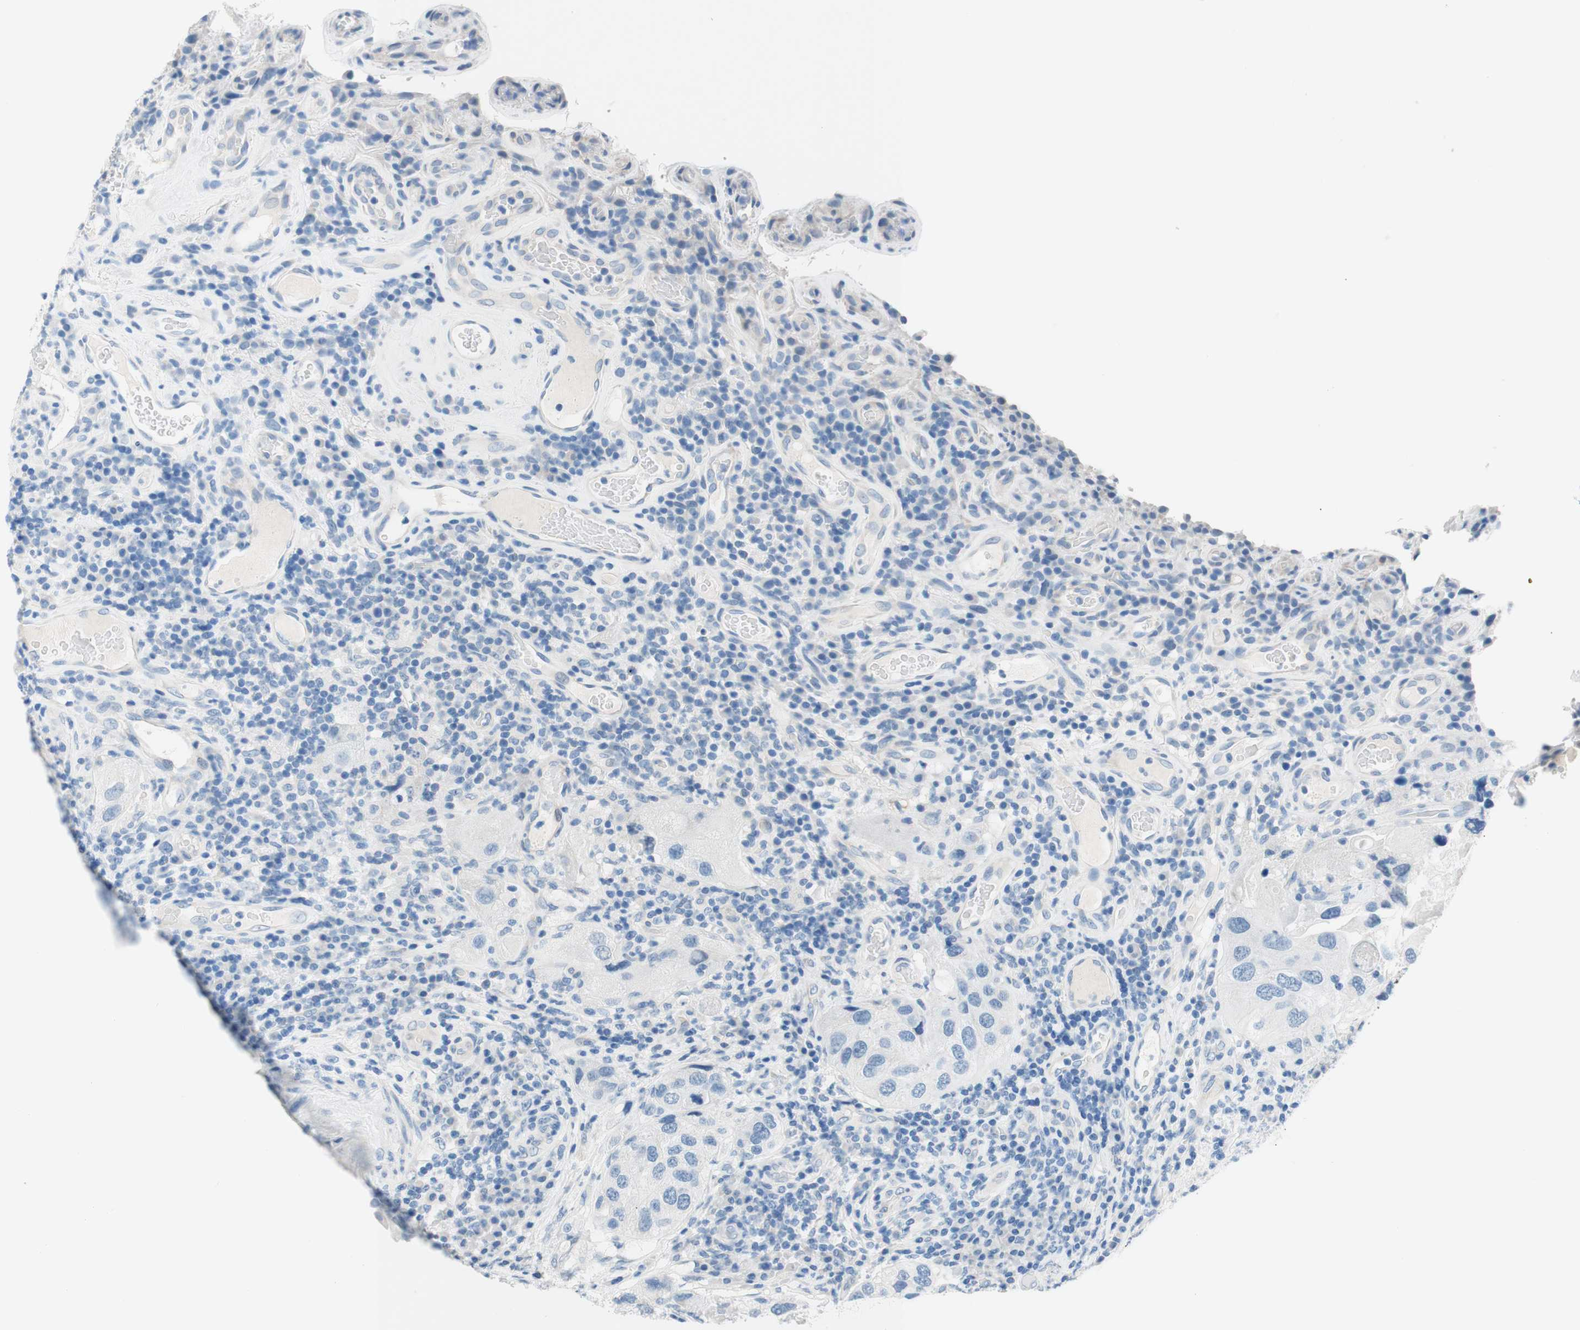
{"staining": {"intensity": "negative", "quantity": "none", "location": "none"}, "tissue": "urothelial cancer", "cell_type": "Tumor cells", "image_type": "cancer", "snomed": [{"axis": "morphology", "description": "Urothelial carcinoma, High grade"}, {"axis": "topography", "description": "Urinary bladder"}], "caption": "This is a image of immunohistochemistry (IHC) staining of urothelial cancer, which shows no positivity in tumor cells.", "gene": "PASD1", "patient": {"sex": "female", "age": 64}}